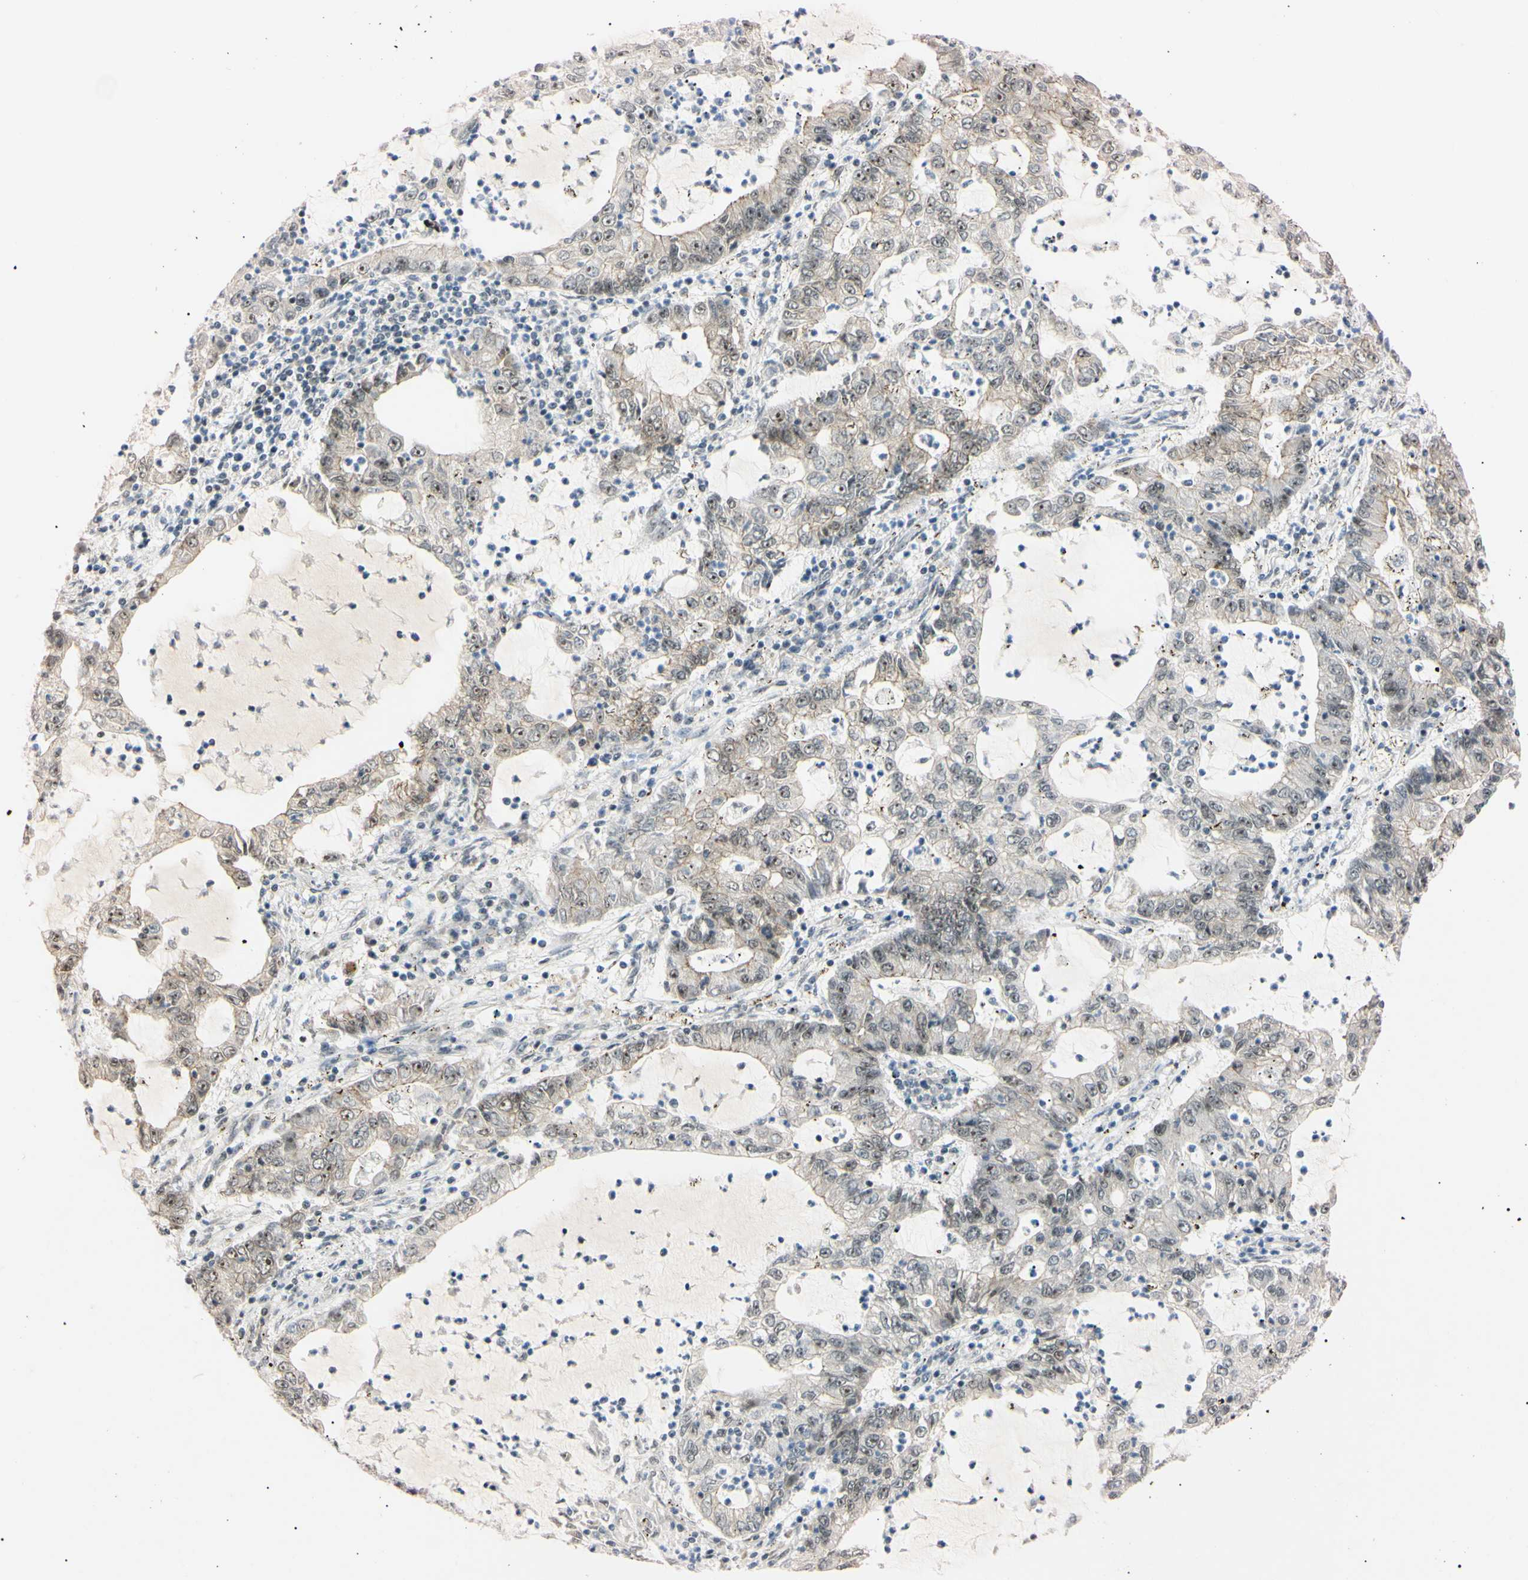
{"staining": {"intensity": "weak", "quantity": ">75%", "location": "cytoplasmic/membranous,nuclear"}, "tissue": "lung cancer", "cell_type": "Tumor cells", "image_type": "cancer", "snomed": [{"axis": "morphology", "description": "Adenocarcinoma, NOS"}, {"axis": "topography", "description": "Lung"}], "caption": "Protein staining of lung cancer (adenocarcinoma) tissue reveals weak cytoplasmic/membranous and nuclear positivity in about >75% of tumor cells.", "gene": "ZNF134", "patient": {"sex": "female", "age": 51}}